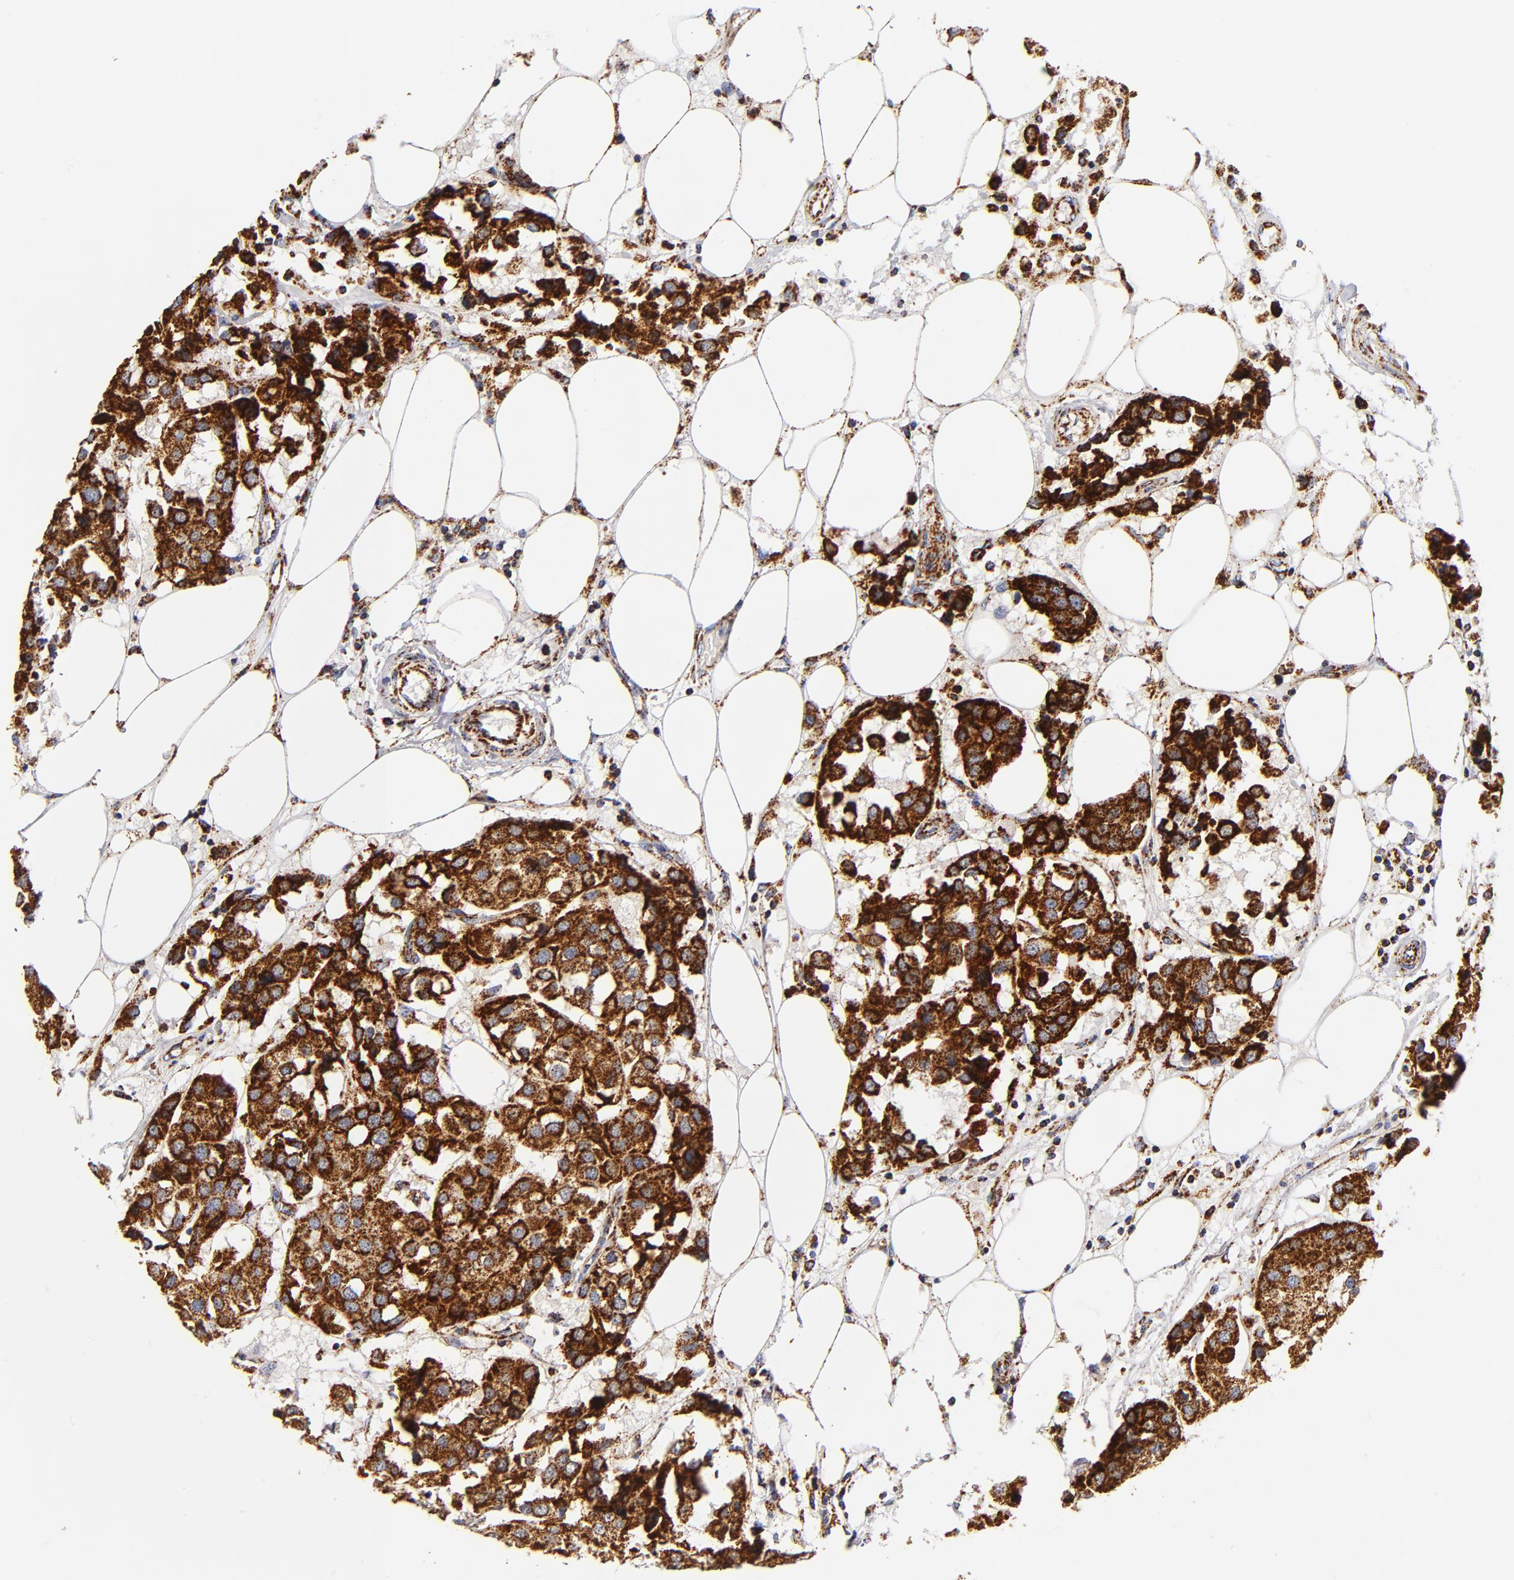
{"staining": {"intensity": "strong", "quantity": ">75%", "location": "cytoplasmic/membranous"}, "tissue": "breast cancer", "cell_type": "Tumor cells", "image_type": "cancer", "snomed": [{"axis": "morphology", "description": "Duct carcinoma"}, {"axis": "topography", "description": "Breast"}], "caption": "Approximately >75% of tumor cells in breast cancer reveal strong cytoplasmic/membranous protein expression as visualized by brown immunohistochemical staining.", "gene": "ECHS1", "patient": {"sex": "female", "age": 80}}